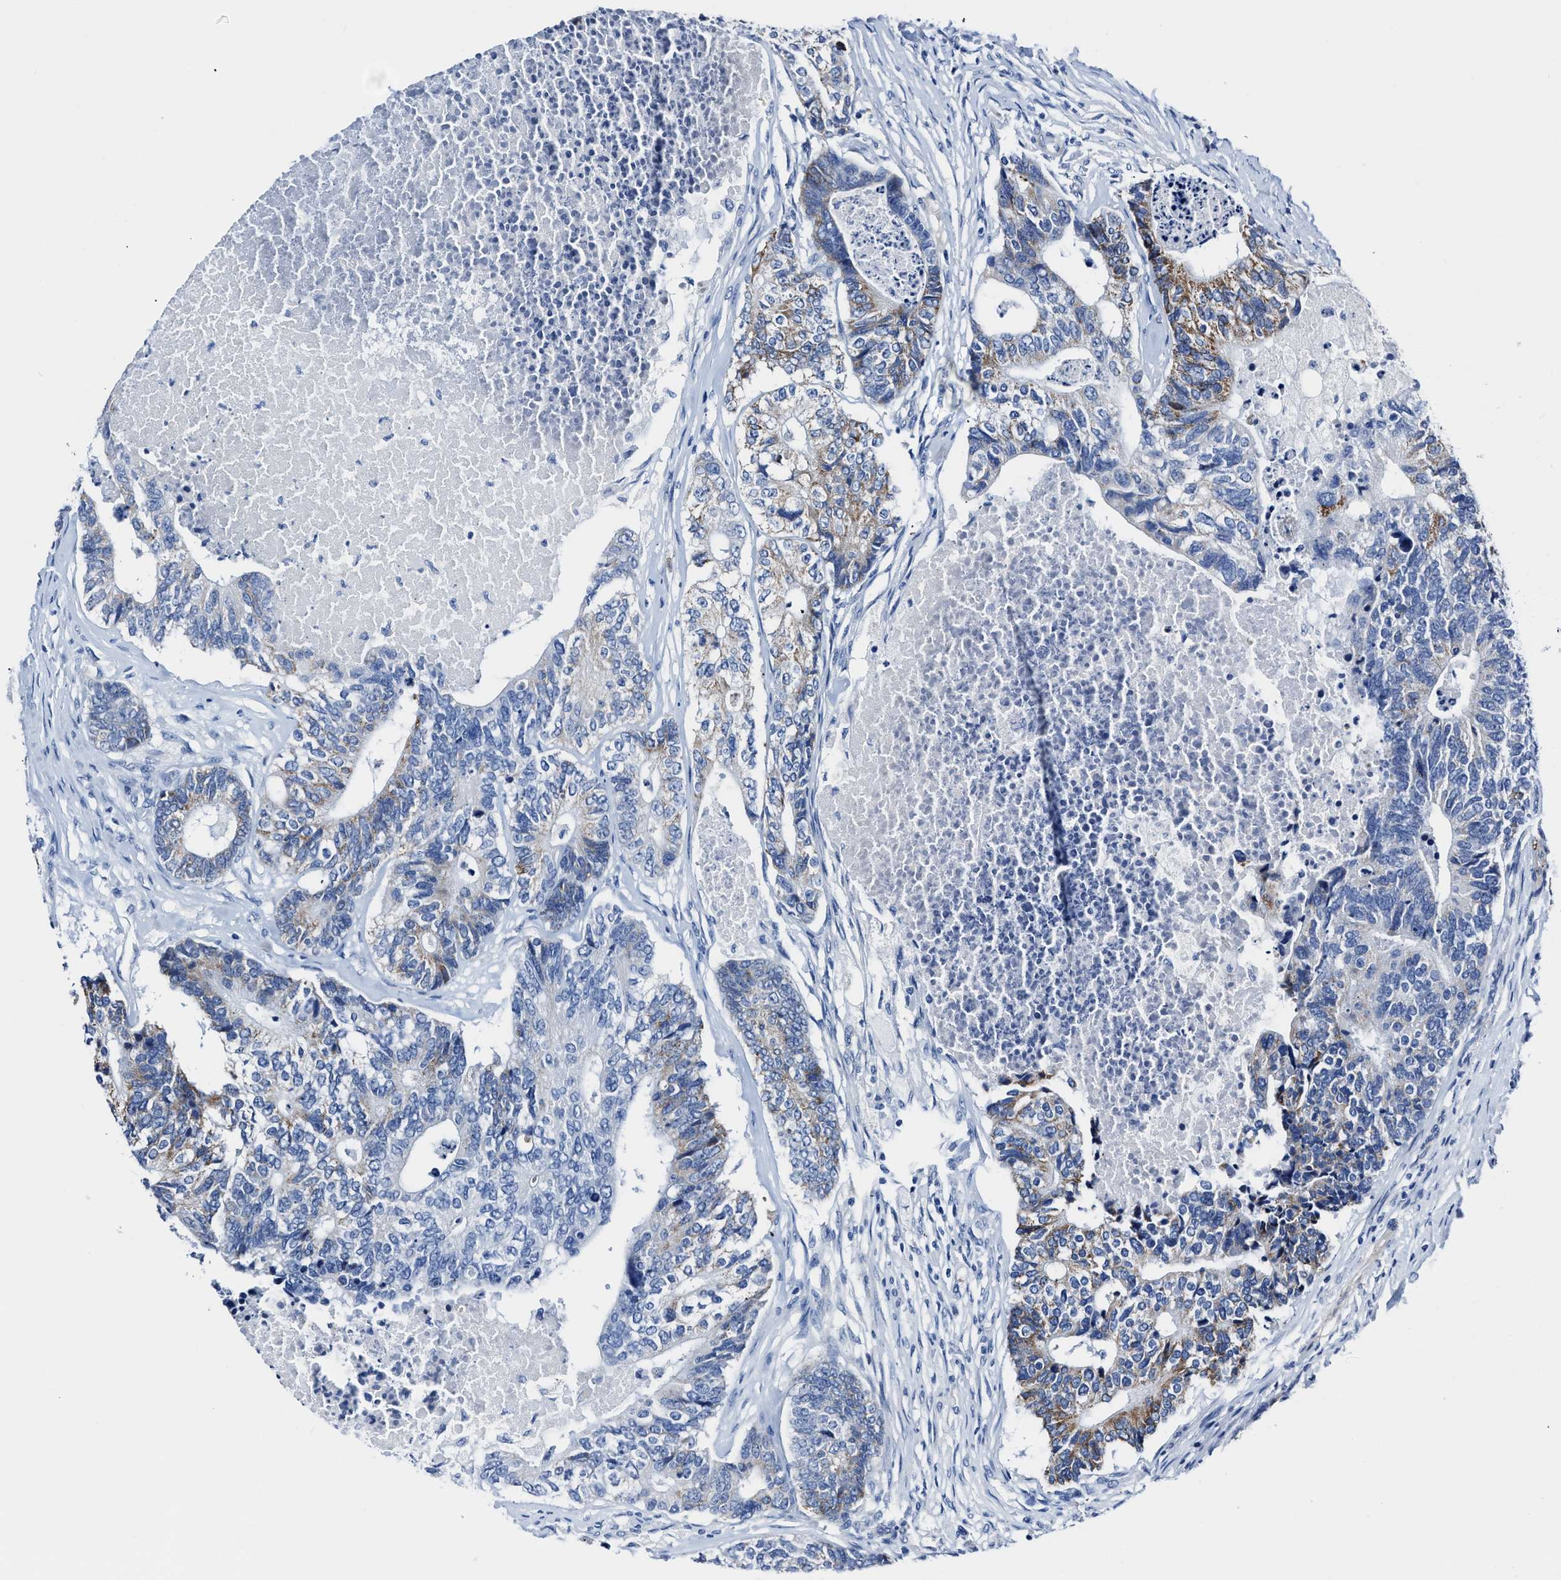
{"staining": {"intensity": "weak", "quantity": "25%-75%", "location": "cytoplasmic/membranous"}, "tissue": "colorectal cancer", "cell_type": "Tumor cells", "image_type": "cancer", "snomed": [{"axis": "morphology", "description": "Adenocarcinoma, NOS"}, {"axis": "topography", "description": "Colon"}], "caption": "Colorectal cancer stained for a protein reveals weak cytoplasmic/membranous positivity in tumor cells. The staining is performed using DAB brown chromogen to label protein expression. The nuclei are counter-stained blue using hematoxylin.", "gene": "KCNMB3", "patient": {"sex": "female", "age": 67}}